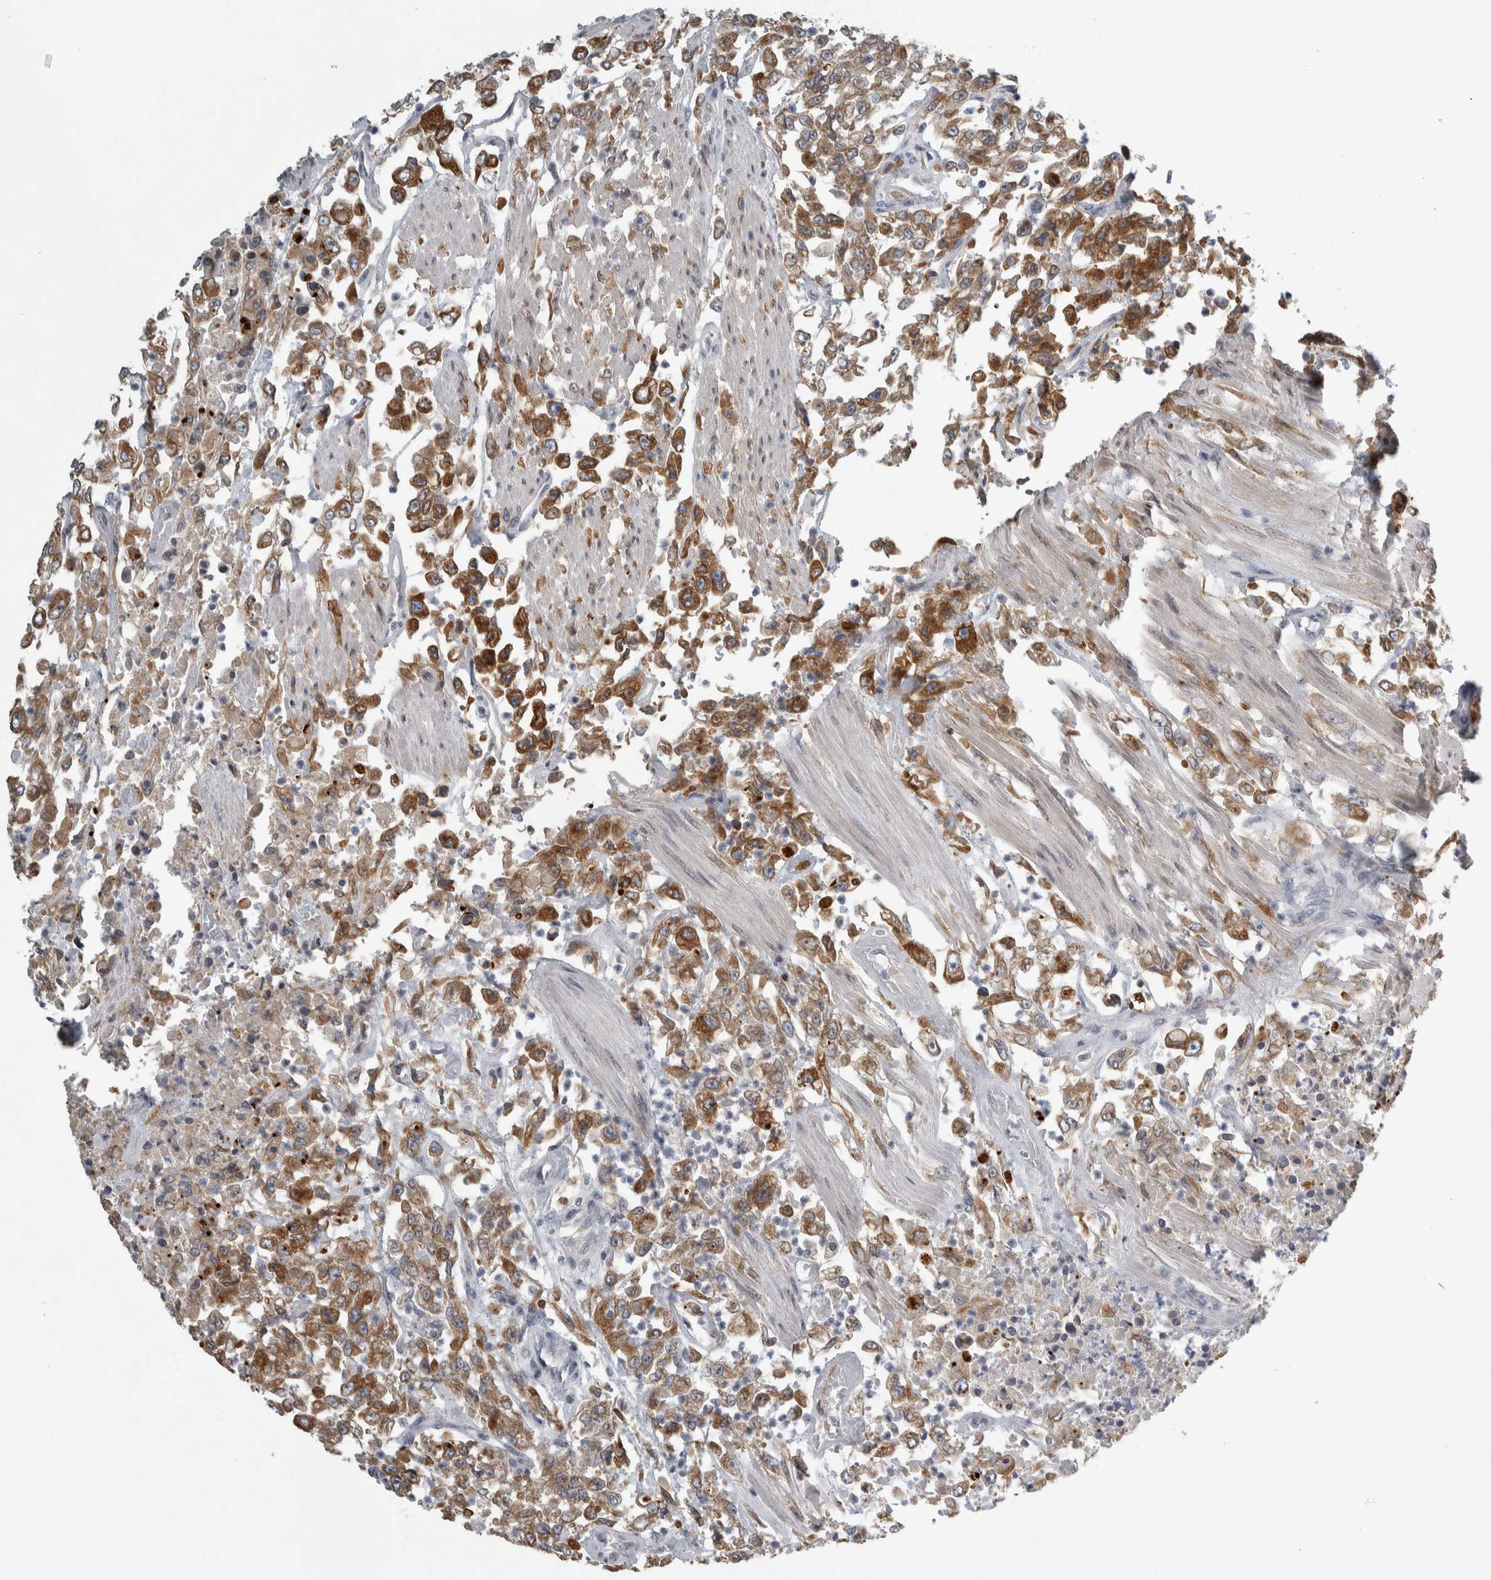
{"staining": {"intensity": "moderate", "quantity": ">75%", "location": "cytoplasmic/membranous"}, "tissue": "urothelial cancer", "cell_type": "Tumor cells", "image_type": "cancer", "snomed": [{"axis": "morphology", "description": "Urothelial carcinoma, High grade"}, {"axis": "topography", "description": "Urinary bladder"}], "caption": "A photomicrograph showing moderate cytoplasmic/membranous staining in approximately >75% of tumor cells in urothelial cancer, as visualized by brown immunohistochemical staining.", "gene": "SIGMAR1", "patient": {"sex": "male", "age": 46}}